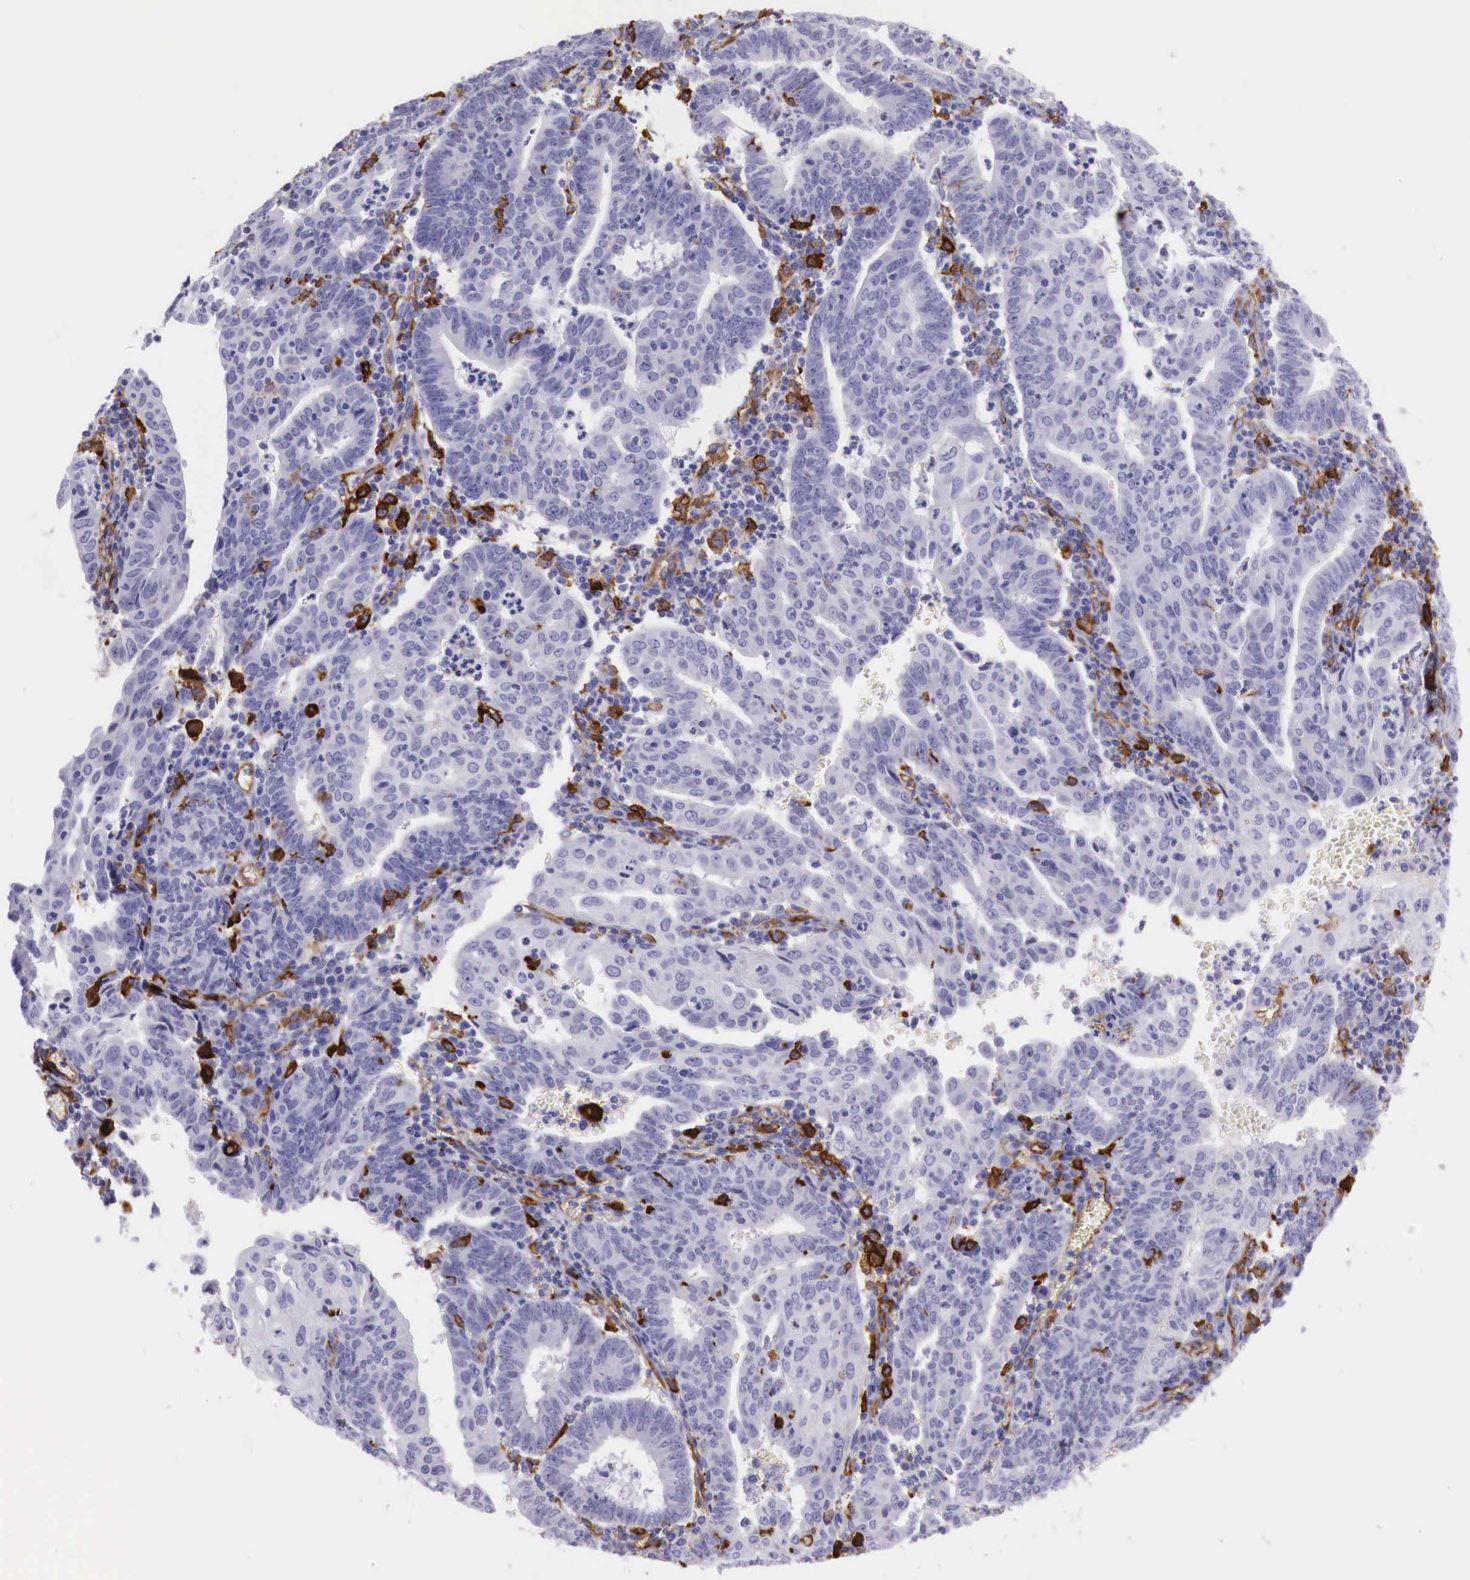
{"staining": {"intensity": "negative", "quantity": "none", "location": "none"}, "tissue": "endometrial cancer", "cell_type": "Tumor cells", "image_type": "cancer", "snomed": [{"axis": "morphology", "description": "Adenocarcinoma, NOS"}, {"axis": "topography", "description": "Endometrium"}], "caption": "This is a histopathology image of immunohistochemistry (IHC) staining of endometrial cancer, which shows no staining in tumor cells.", "gene": "MSR1", "patient": {"sex": "female", "age": 60}}